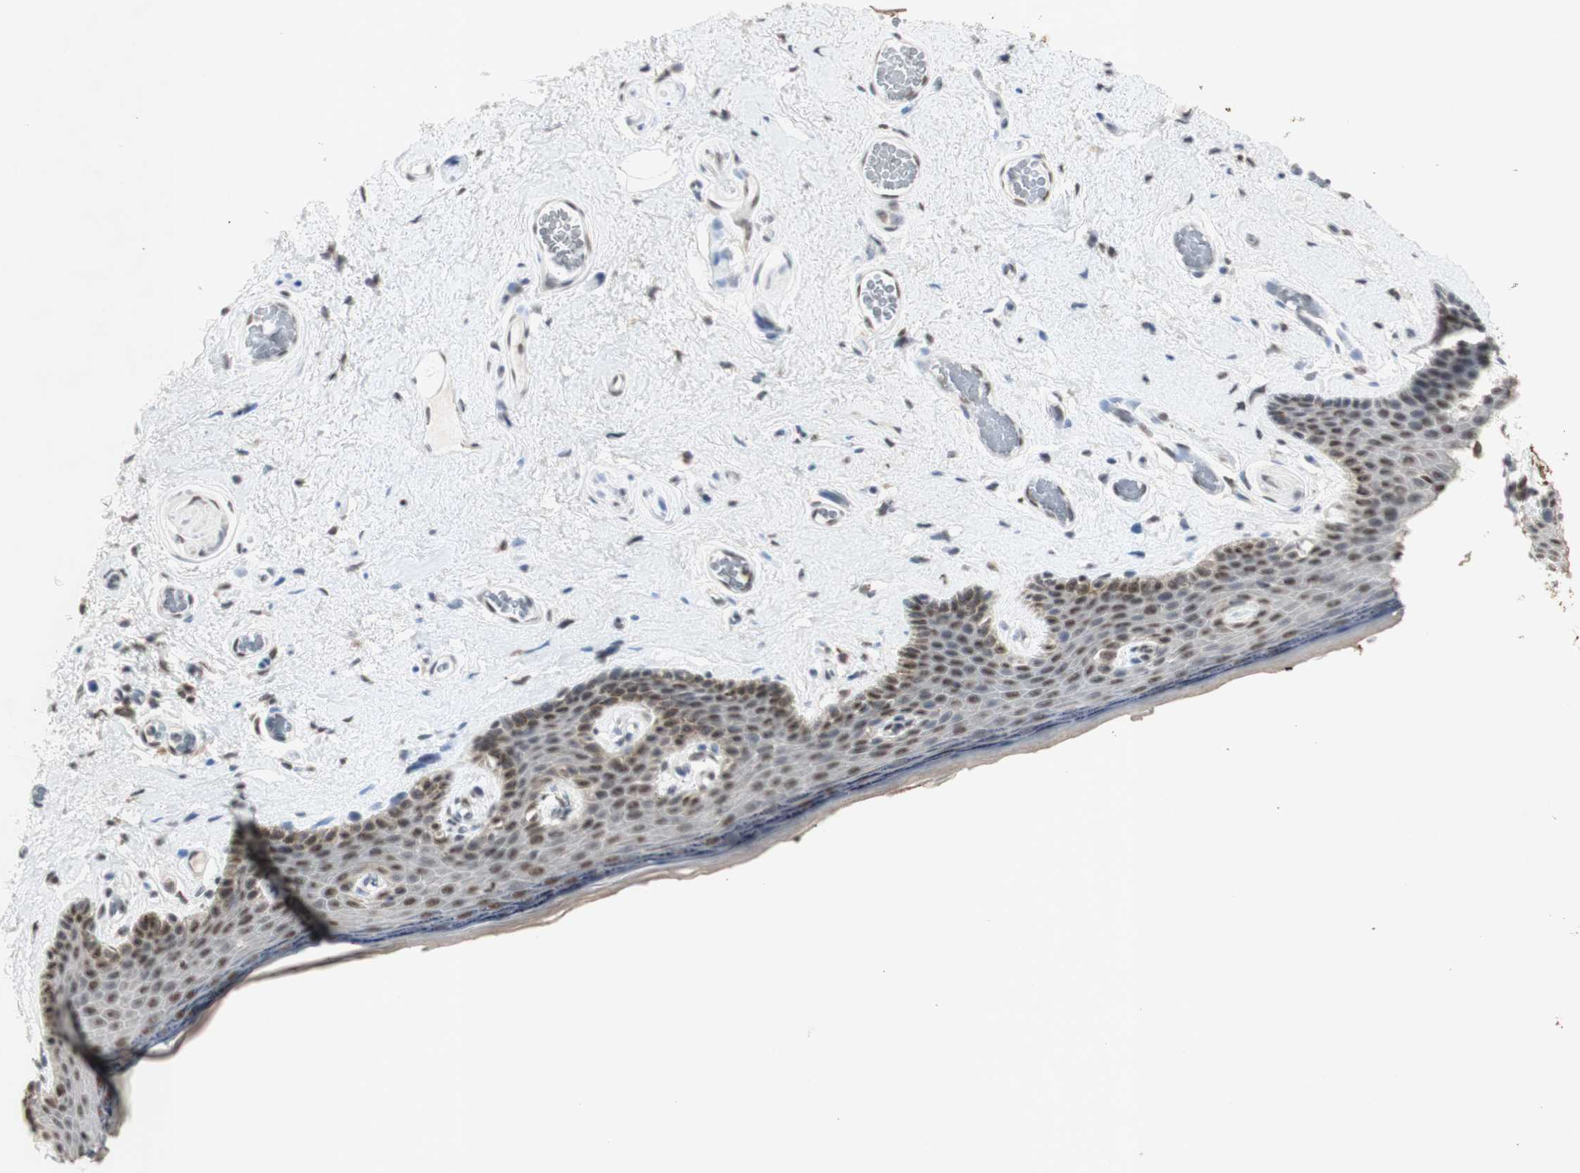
{"staining": {"intensity": "moderate", "quantity": ">75%", "location": "nuclear"}, "tissue": "skin", "cell_type": "Epidermal cells", "image_type": "normal", "snomed": [{"axis": "morphology", "description": "Normal tissue, NOS"}, {"axis": "topography", "description": "Vulva"}], "caption": "Approximately >75% of epidermal cells in normal human skin exhibit moderate nuclear protein staining as visualized by brown immunohistochemical staining.", "gene": "SNRPB", "patient": {"sex": "female", "age": 54}}